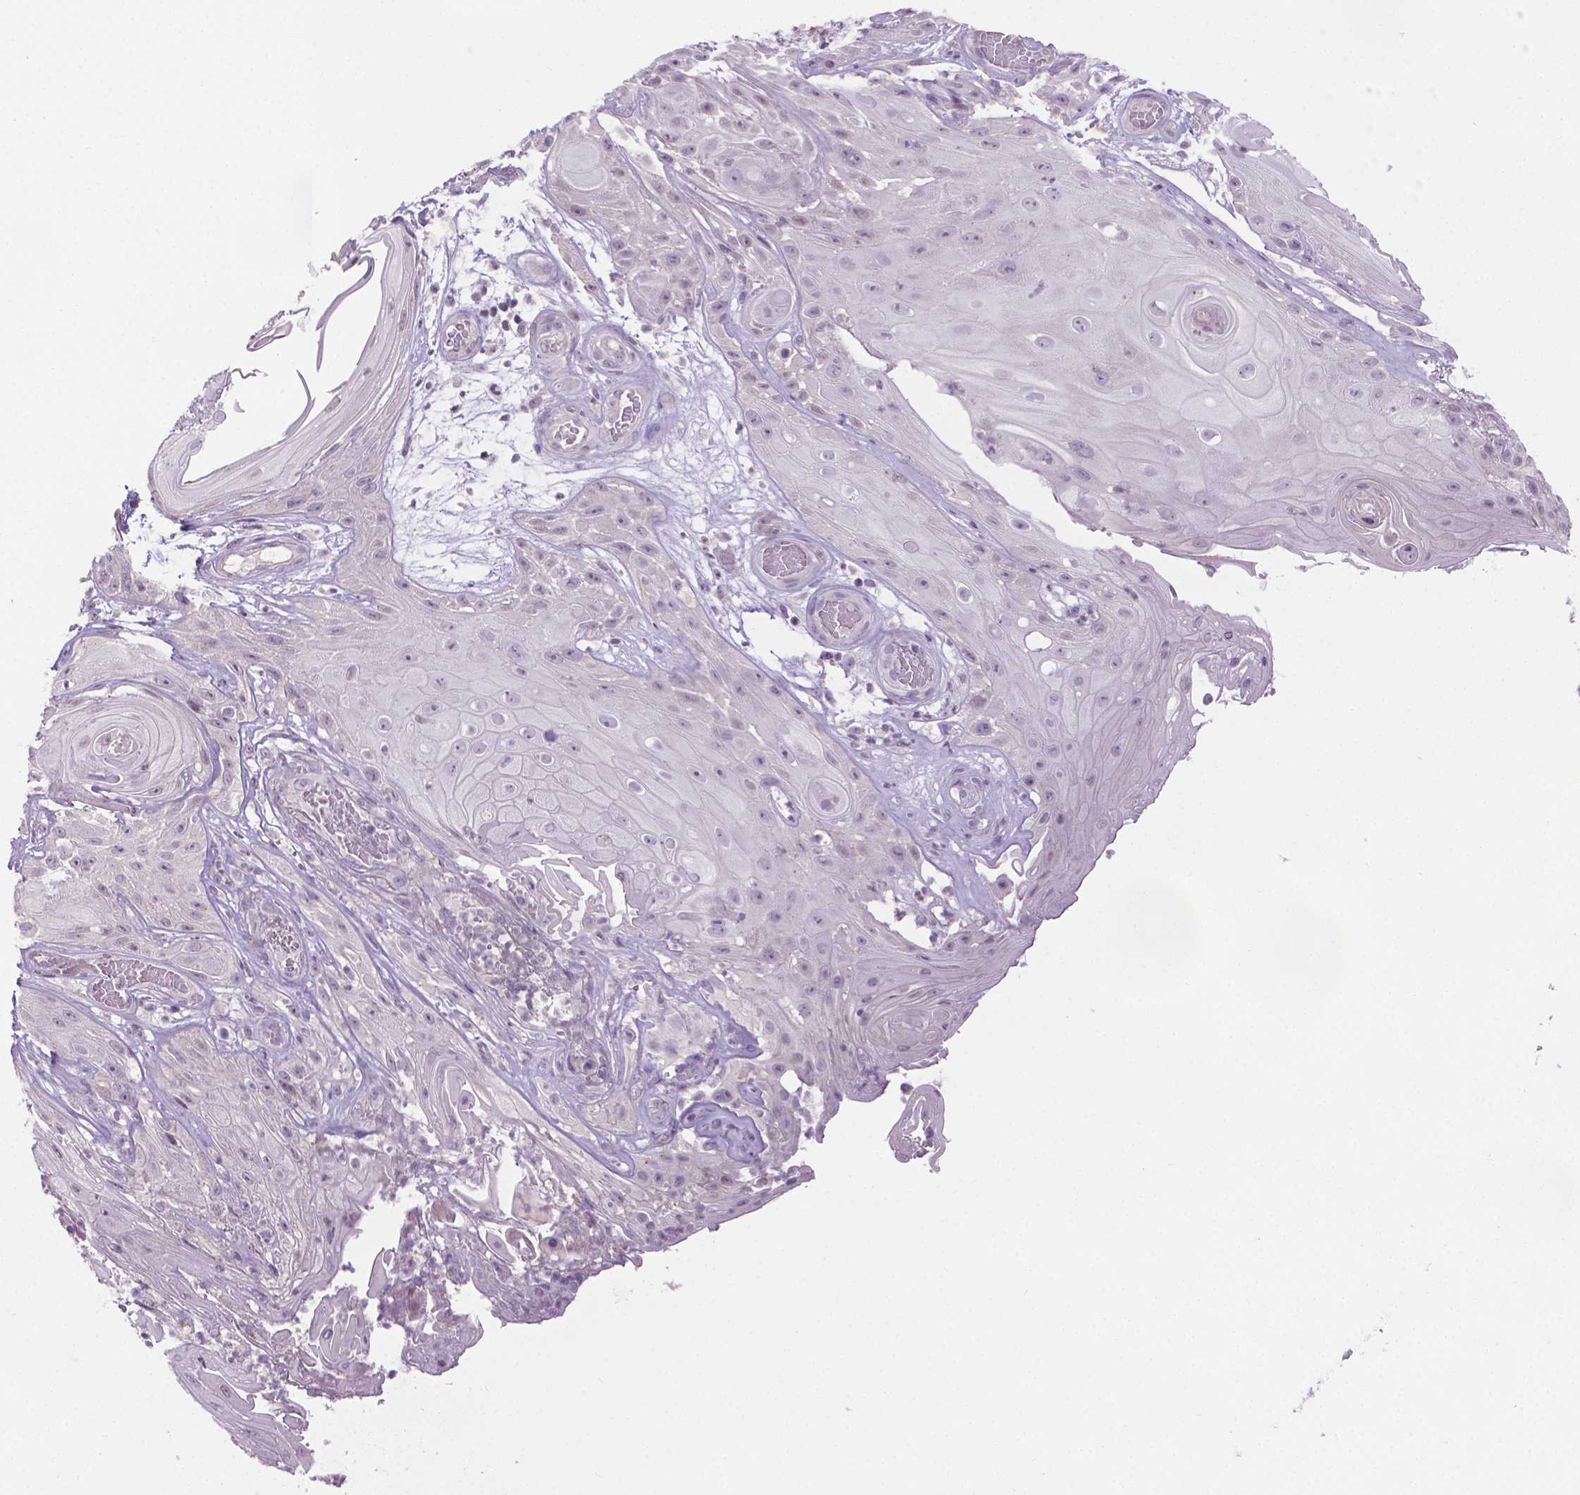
{"staining": {"intensity": "negative", "quantity": "none", "location": "none"}, "tissue": "skin cancer", "cell_type": "Tumor cells", "image_type": "cancer", "snomed": [{"axis": "morphology", "description": "Squamous cell carcinoma, NOS"}, {"axis": "topography", "description": "Skin"}], "caption": "Immunohistochemistry of human skin cancer shows no expression in tumor cells. The staining is performed using DAB brown chromogen with nuclei counter-stained in using hematoxylin.", "gene": "NCAN", "patient": {"sex": "male", "age": 62}}